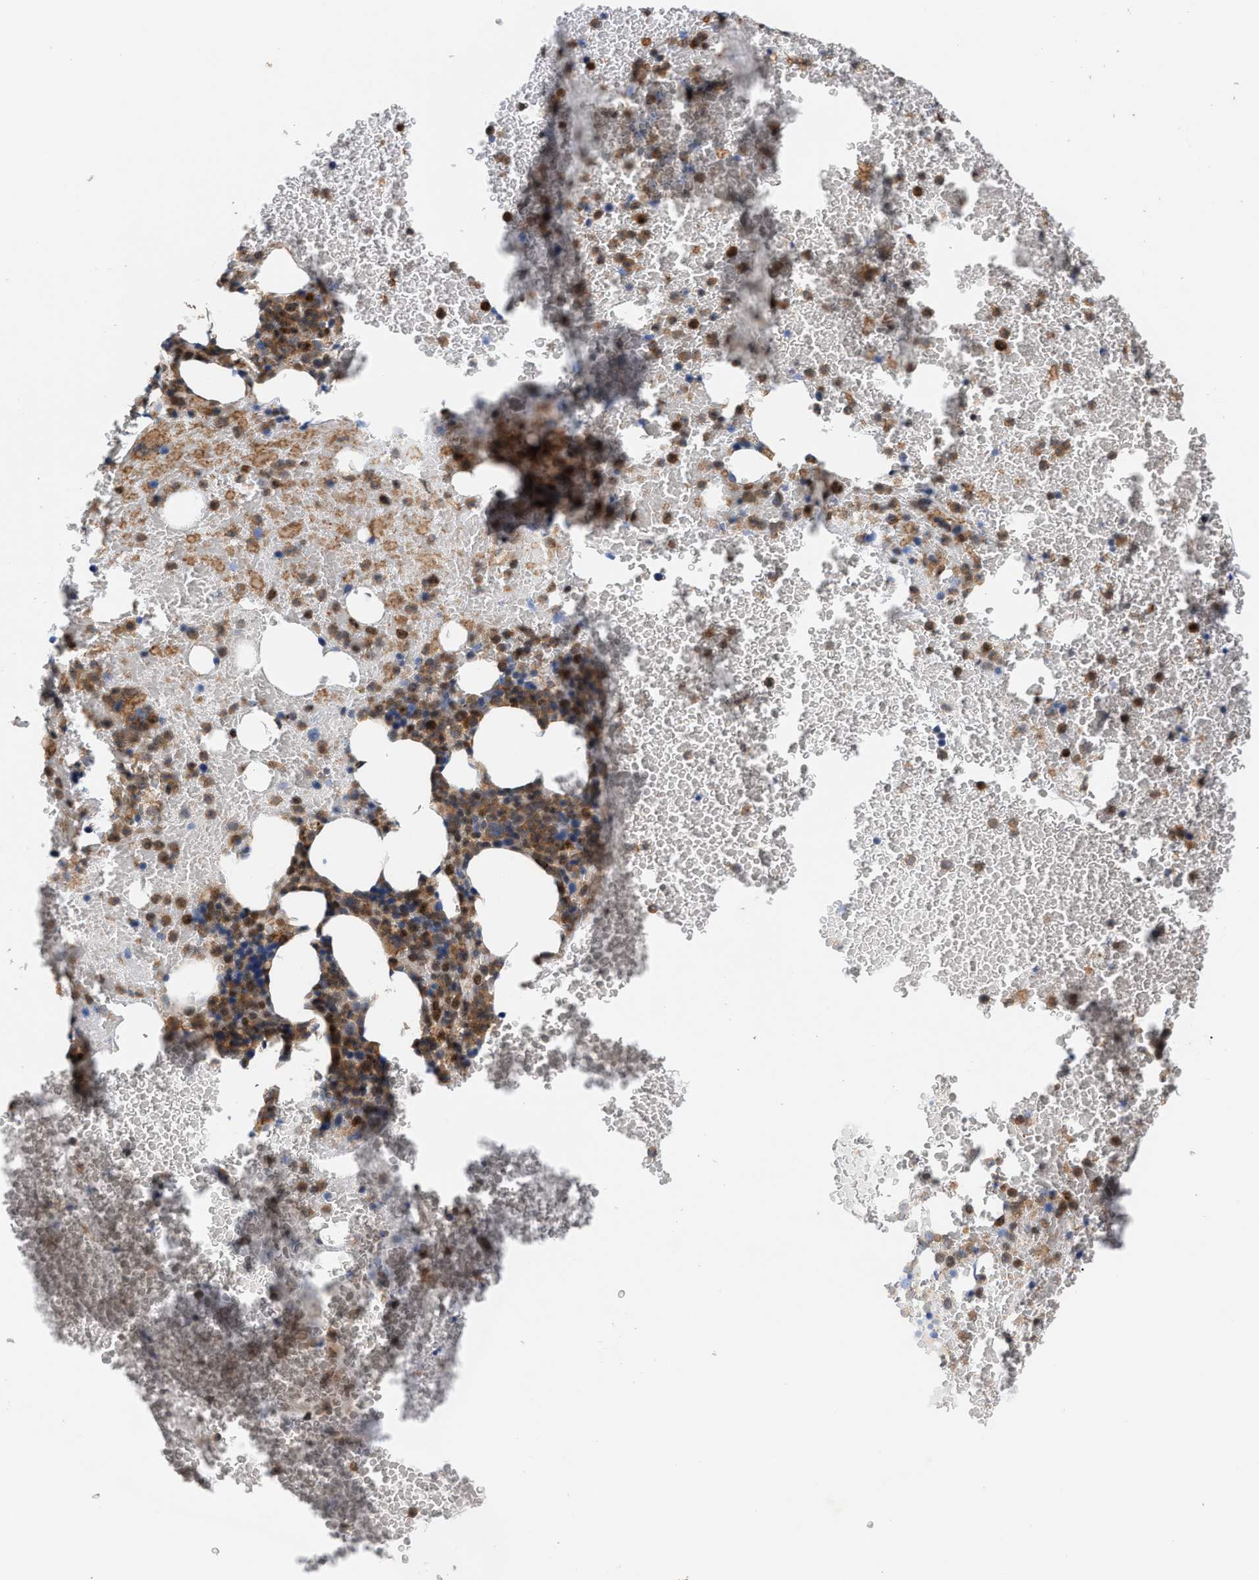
{"staining": {"intensity": "moderate", "quantity": ">75%", "location": "cytoplasmic/membranous"}, "tissue": "bone marrow", "cell_type": "Hematopoietic cells", "image_type": "normal", "snomed": [{"axis": "morphology", "description": "Normal tissue, NOS"}, {"axis": "morphology", "description": "Inflammation, NOS"}, {"axis": "topography", "description": "Bone marrow"}], "caption": "Hematopoietic cells demonstrate medium levels of moderate cytoplasmic/membranous expression in approximately >75% of cells in benign bone marrow. (DAB = brown stain, brightfield microscopy at high magnification).", "gene": "DBNL", "patient": {"sex": "male", "age": 47}}